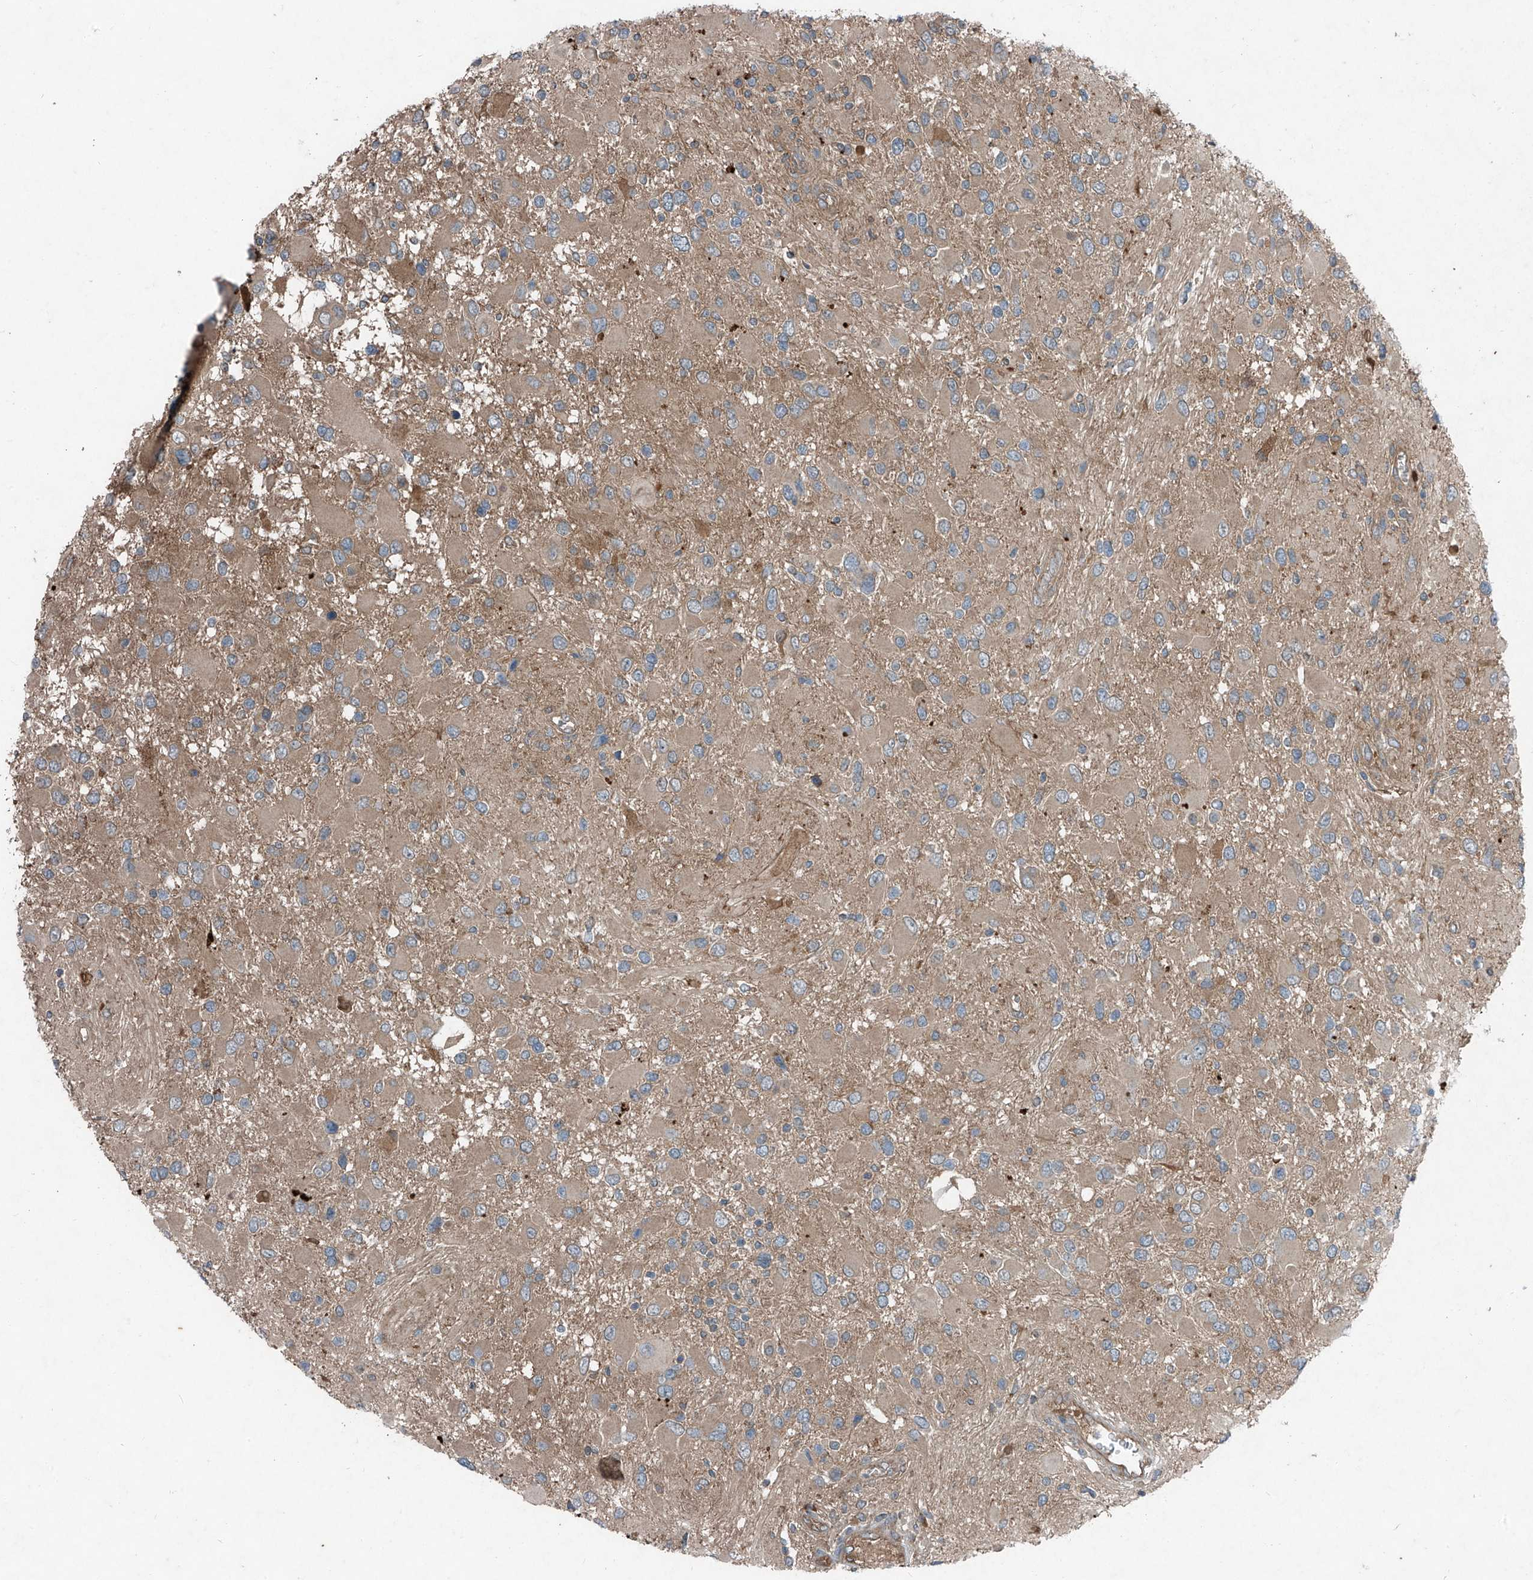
{"staining": {"intensity": "weak", "quantity": "<25%", "location": "cytoplasmic/membranous"}, "tissue": "glioma", "cell_type": "Tumor cells", "image_type": "cancer", "snomed": [{"axis": "morphology", "description": "Glioma, malignant, High grade"}, {"axis": "topography", "description": "Brain"}], "caption": "There is no significant expression in tumor cells of glioma. The staining was performed using DAB (3,3'-diaminobenzidine) to visualize the protein expression in brown, while the nuclei were stained in blue with hematoxylin (Magnification: 20x).", "gene": "FOXRED2", "patient": {"sex": "male", "age": 53}}